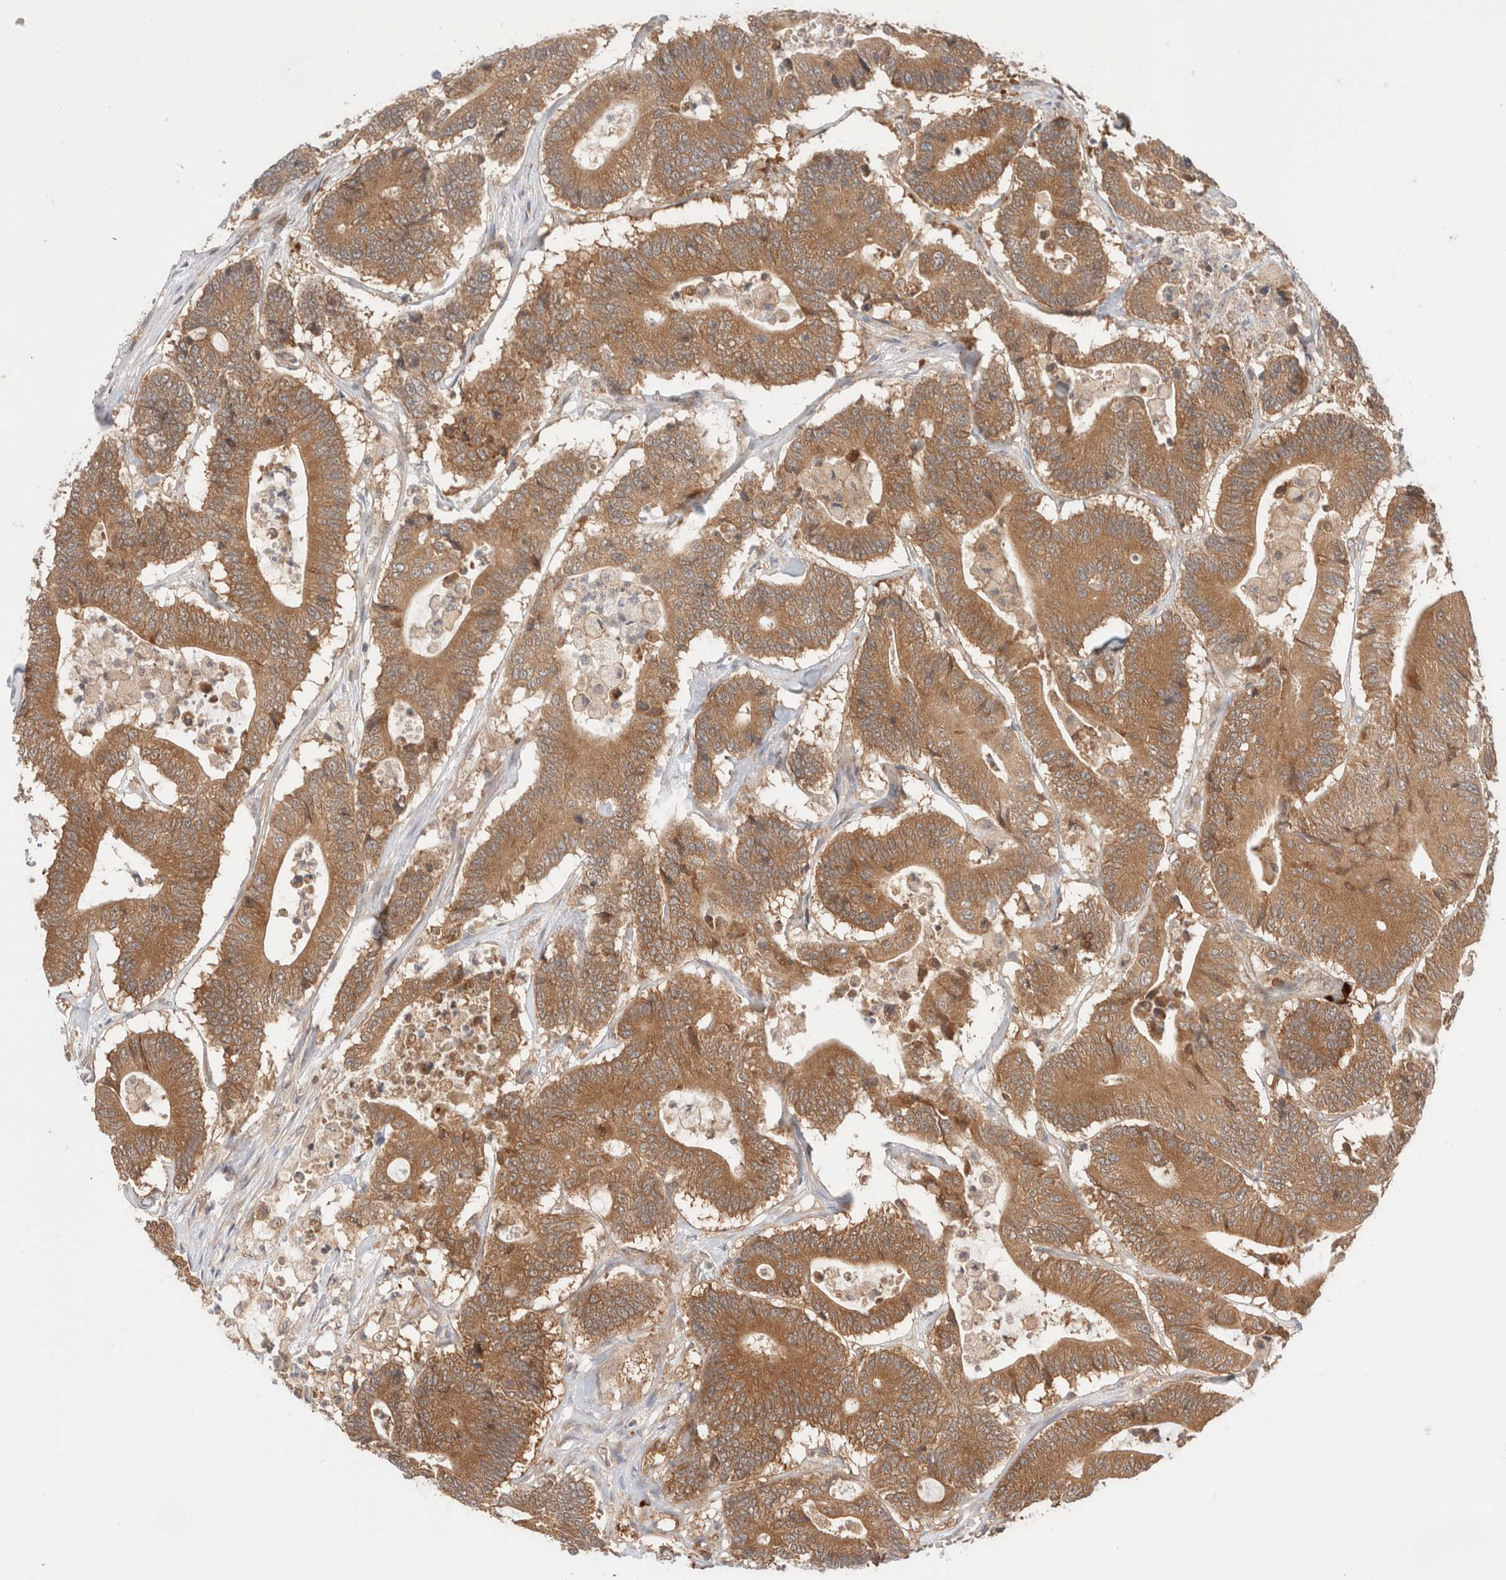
{"staining": {"intensity": "moderate", "quantity": ">75%", "location": "cytoplasmic/membranous"}, "tissue": "colorectal cancer", "cell_type": "Tumor cells", "image_type": "cancer", "snomed": [{"axis": "morphology", "description": "Adenocarcinoma, NOS"}, {"axis": "topography", "description": "Colon"}], "caption": "IHC staining of adenocarcinoma (colorectal), which exhibits medium levels of moderate cytoplasmic/membranous expression in about >75% of tumor cells indicating moderate cytoplasmic/membranous protein expression. The staining was performed using DAB (3,3'-diaminobenzidine) (brown) for protein detection and nuclei were counterstained in hematoxylin (blue).", "gene": "XKR4", "patient": {"sex": "female", "age": 84}}